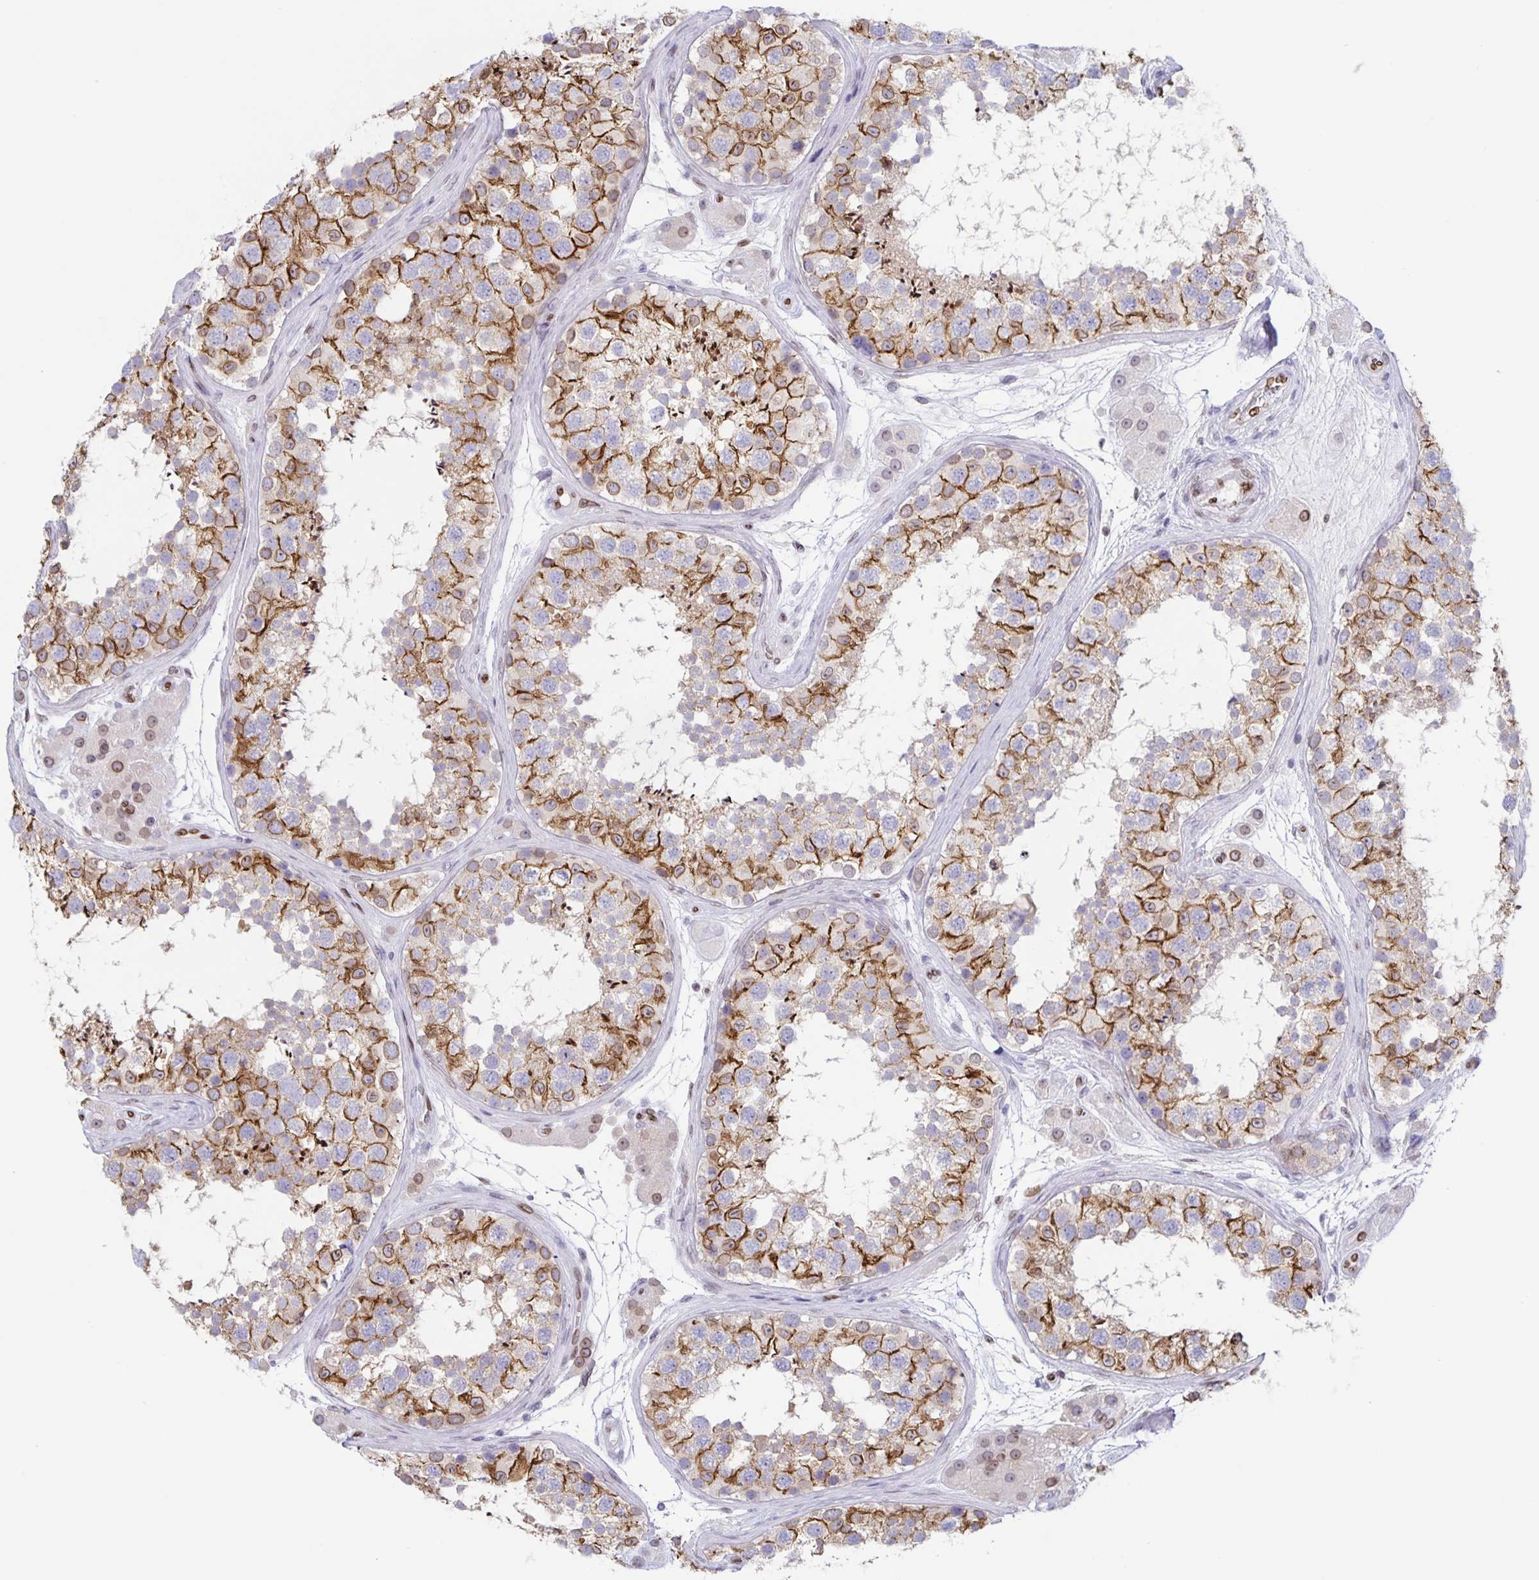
{"staining": {"intensity": "moderate", "quantity": "25%-75%", "location": "cytoplasmic/membranous"}, "tissue": "testis", "cell_type": "Cells in seminiferous ducts", "image_type": "normal", "snomed": [{"axis": "morphology", "description": "Normal tissue, NOS"}, {"axis": "topography", "description": "Testis"}], "caption": "Immunohistochemistry (IHC) histopathology image of benign testis: testis stained using immunohistochemistry (IHC) reveals medium levels of moderate protein expression localized specifically in the cytoplasmic/membranous of cells in seminiferous ducts, appearing as a cytoplasmic/membranous brown color.", "gene": "SYNE2", "patient": {"sex": "male", "age": 41}}